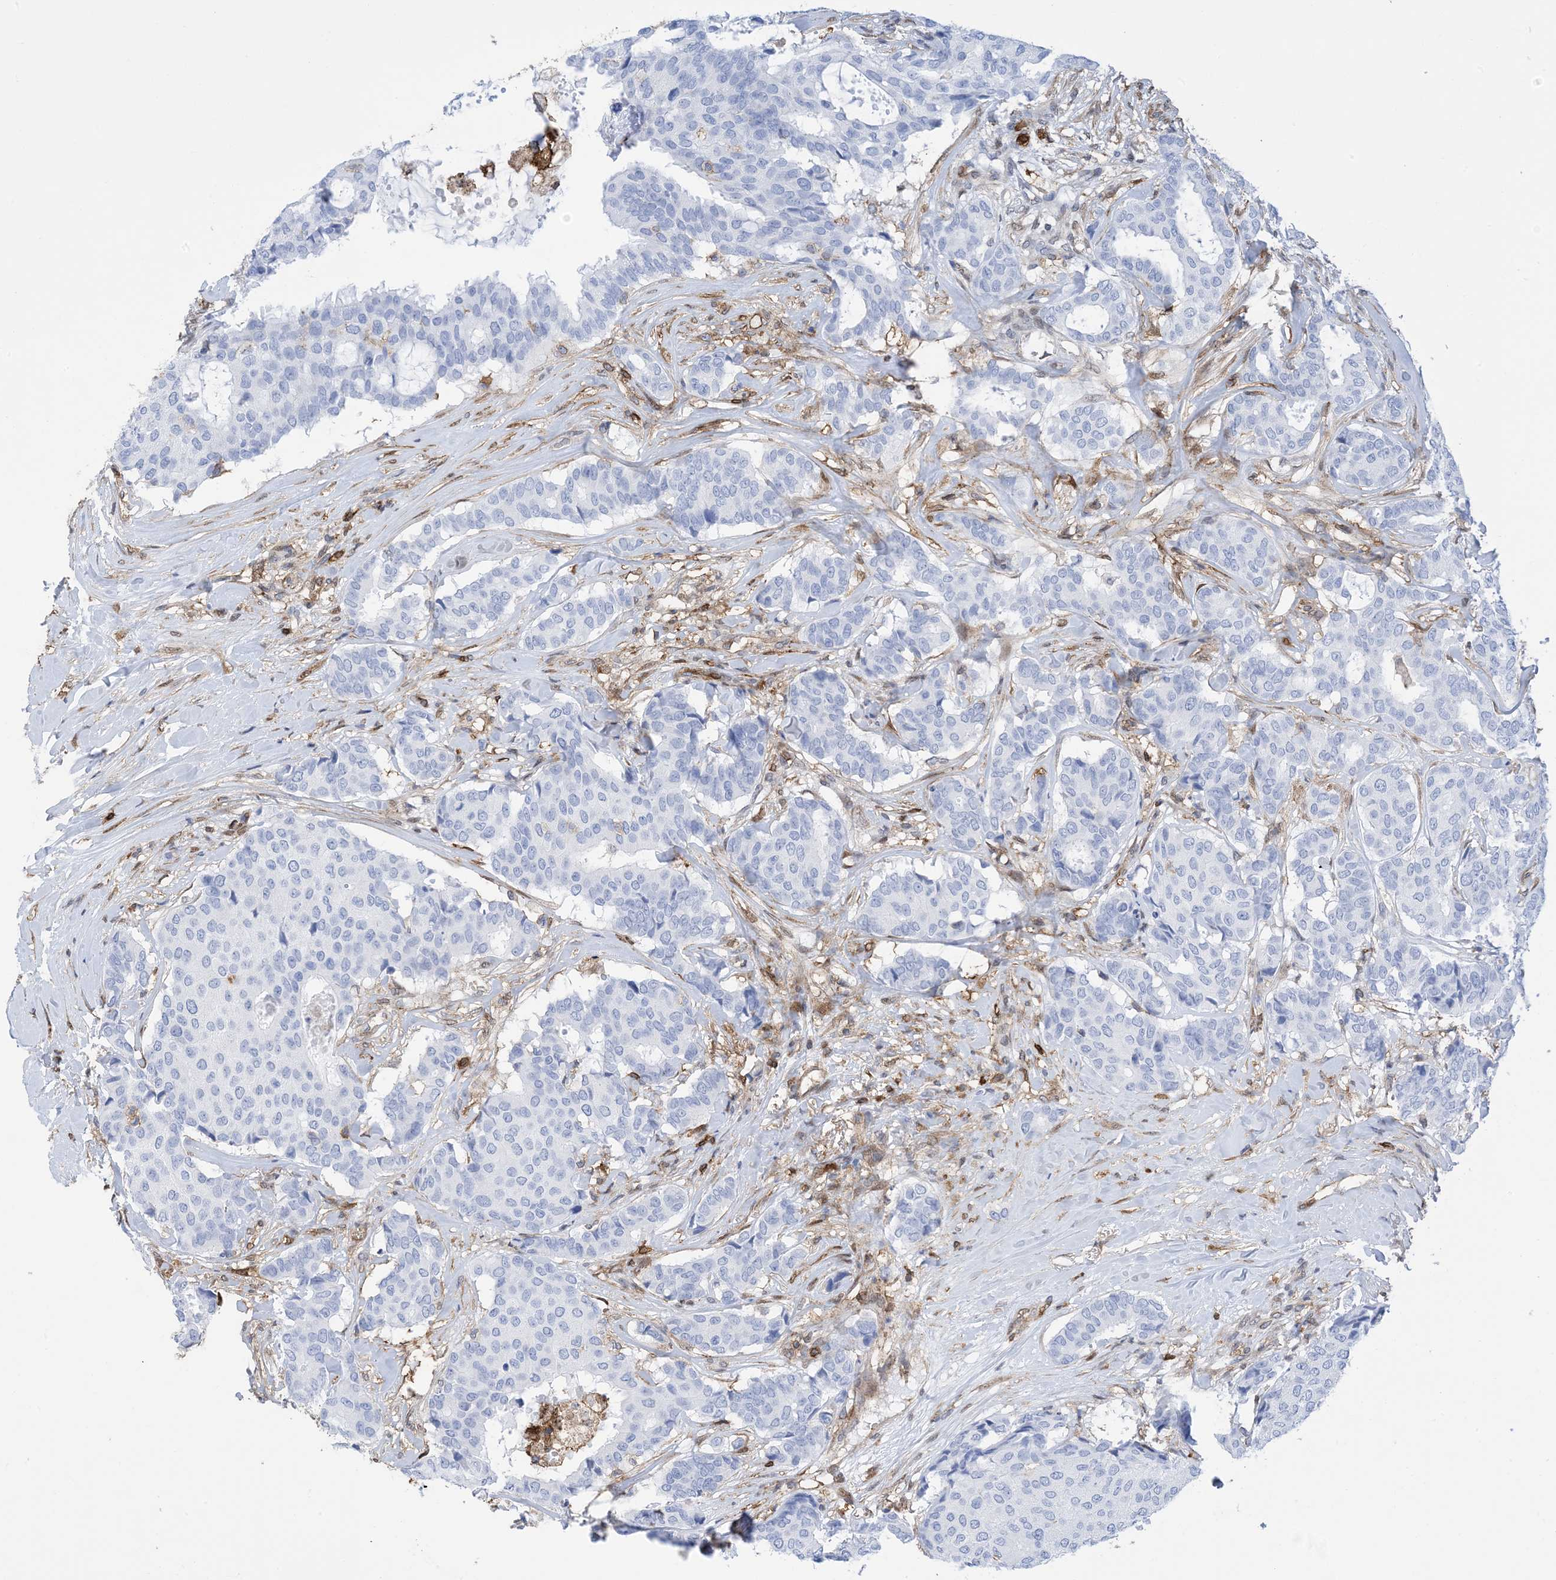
{"staining": {"intensity": "negative", "quantity": "none", "location": "none"}, "tissue": "breast cancer", "cell_type": "Tumor cells", "image_type": "cancer", "snomed": [{"axis": "morphology", "description": "Duct carcinoma"}, {"axis": "topography", "description": "Breast"}], "caption": "An image of breast cancer stained for a protein reveals no brown staining in tumor cells.", "gene": "ANXA1", "patient": {"sex": "female", "age": 75}}